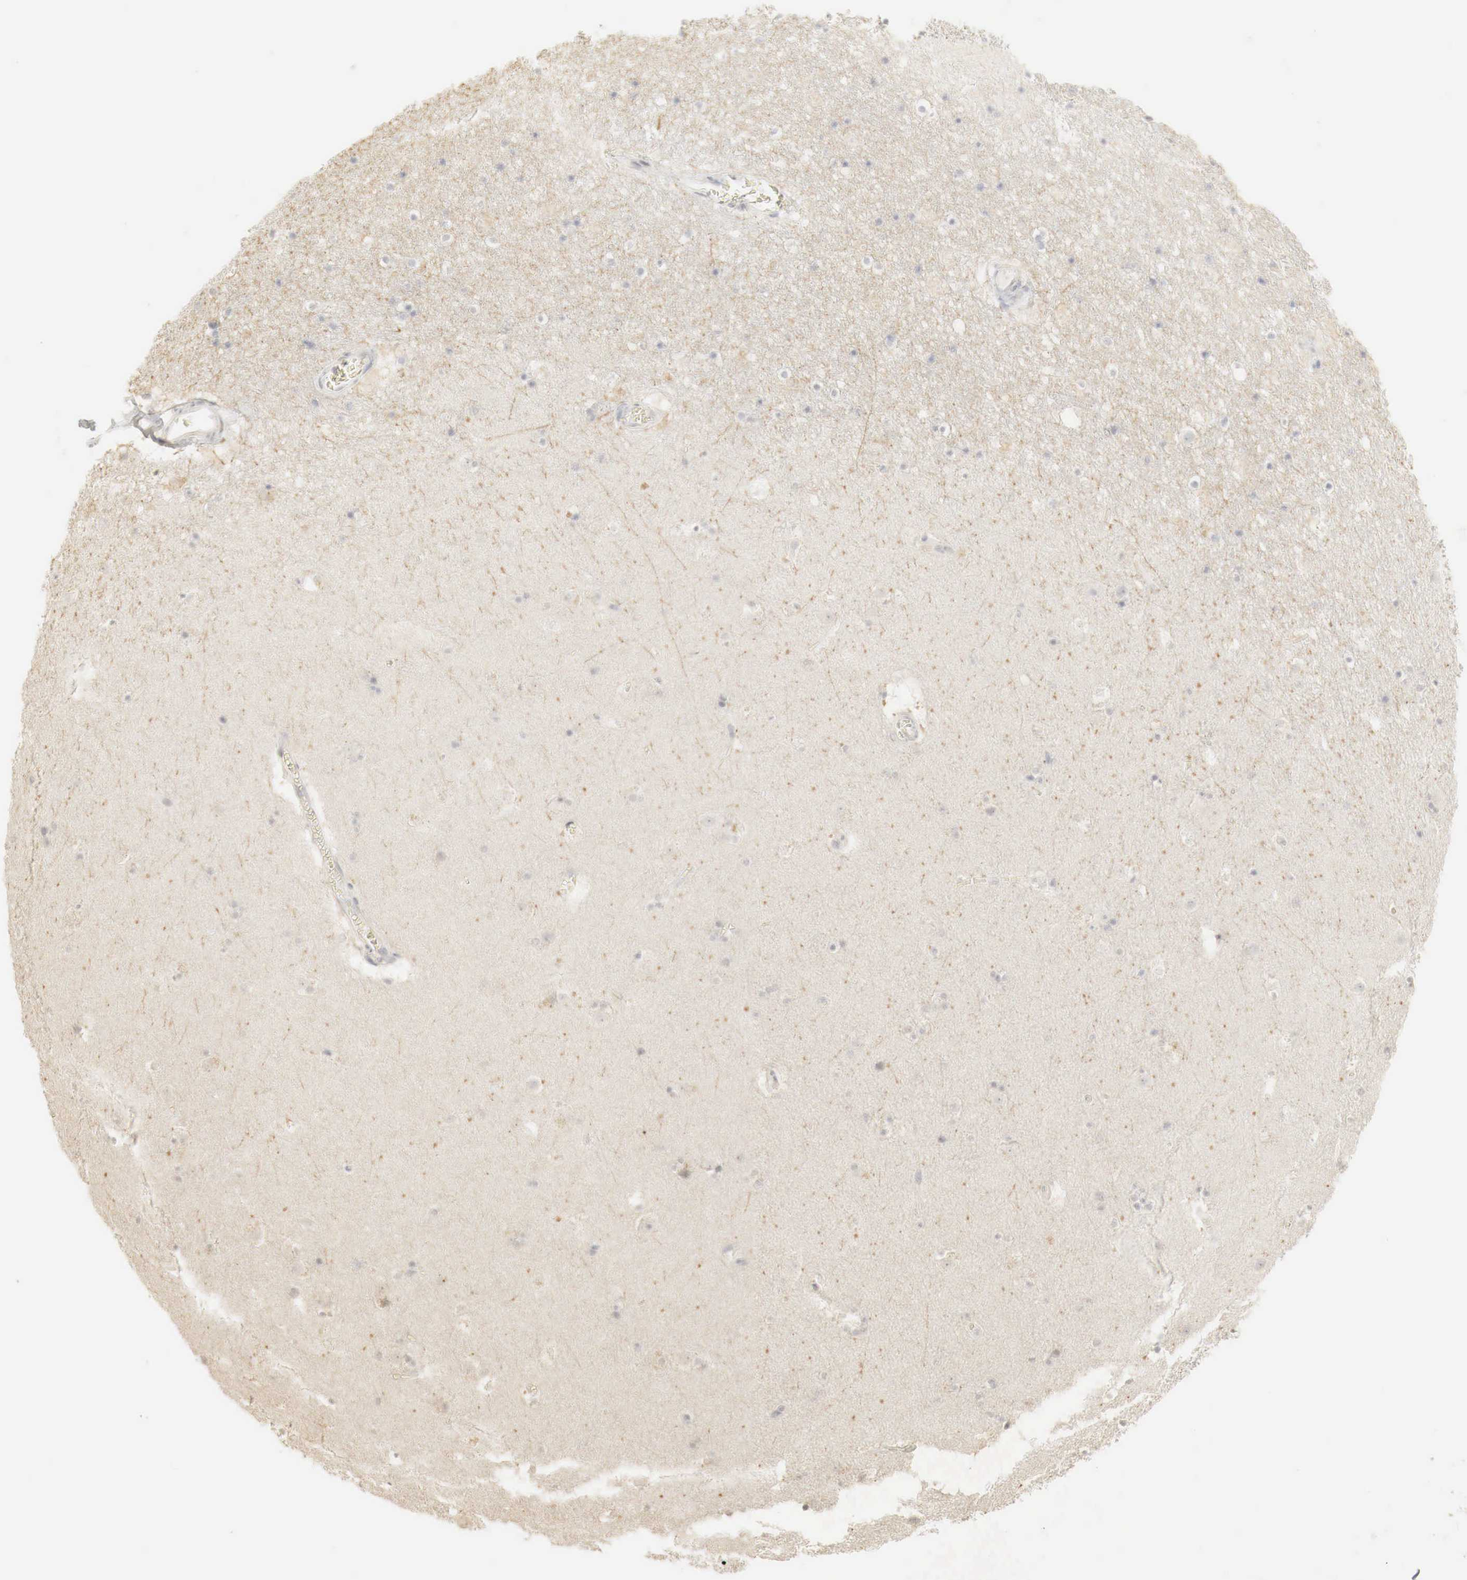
{"staining": {"intensity": "weak", "quantity": "<25%", "location": "cytoplasmic/membranous"}, "tissue": "caudate", "cell_type": "Glial cells", "image_type": "normal", "snomed": [{"axis": "morphology", "description": "Normal tissue, NOS"}, {"axis": "topography", "description": "Lateral ventricle wall"}], "caption": "Immunohistochemical staining of unremarkable human caudate exhibits no significant staining in glial cells. (IHC, brightfield microscopy, high magnification).", "gene": "ERBB4", "patient": {"sex": "male", "age": 45}}